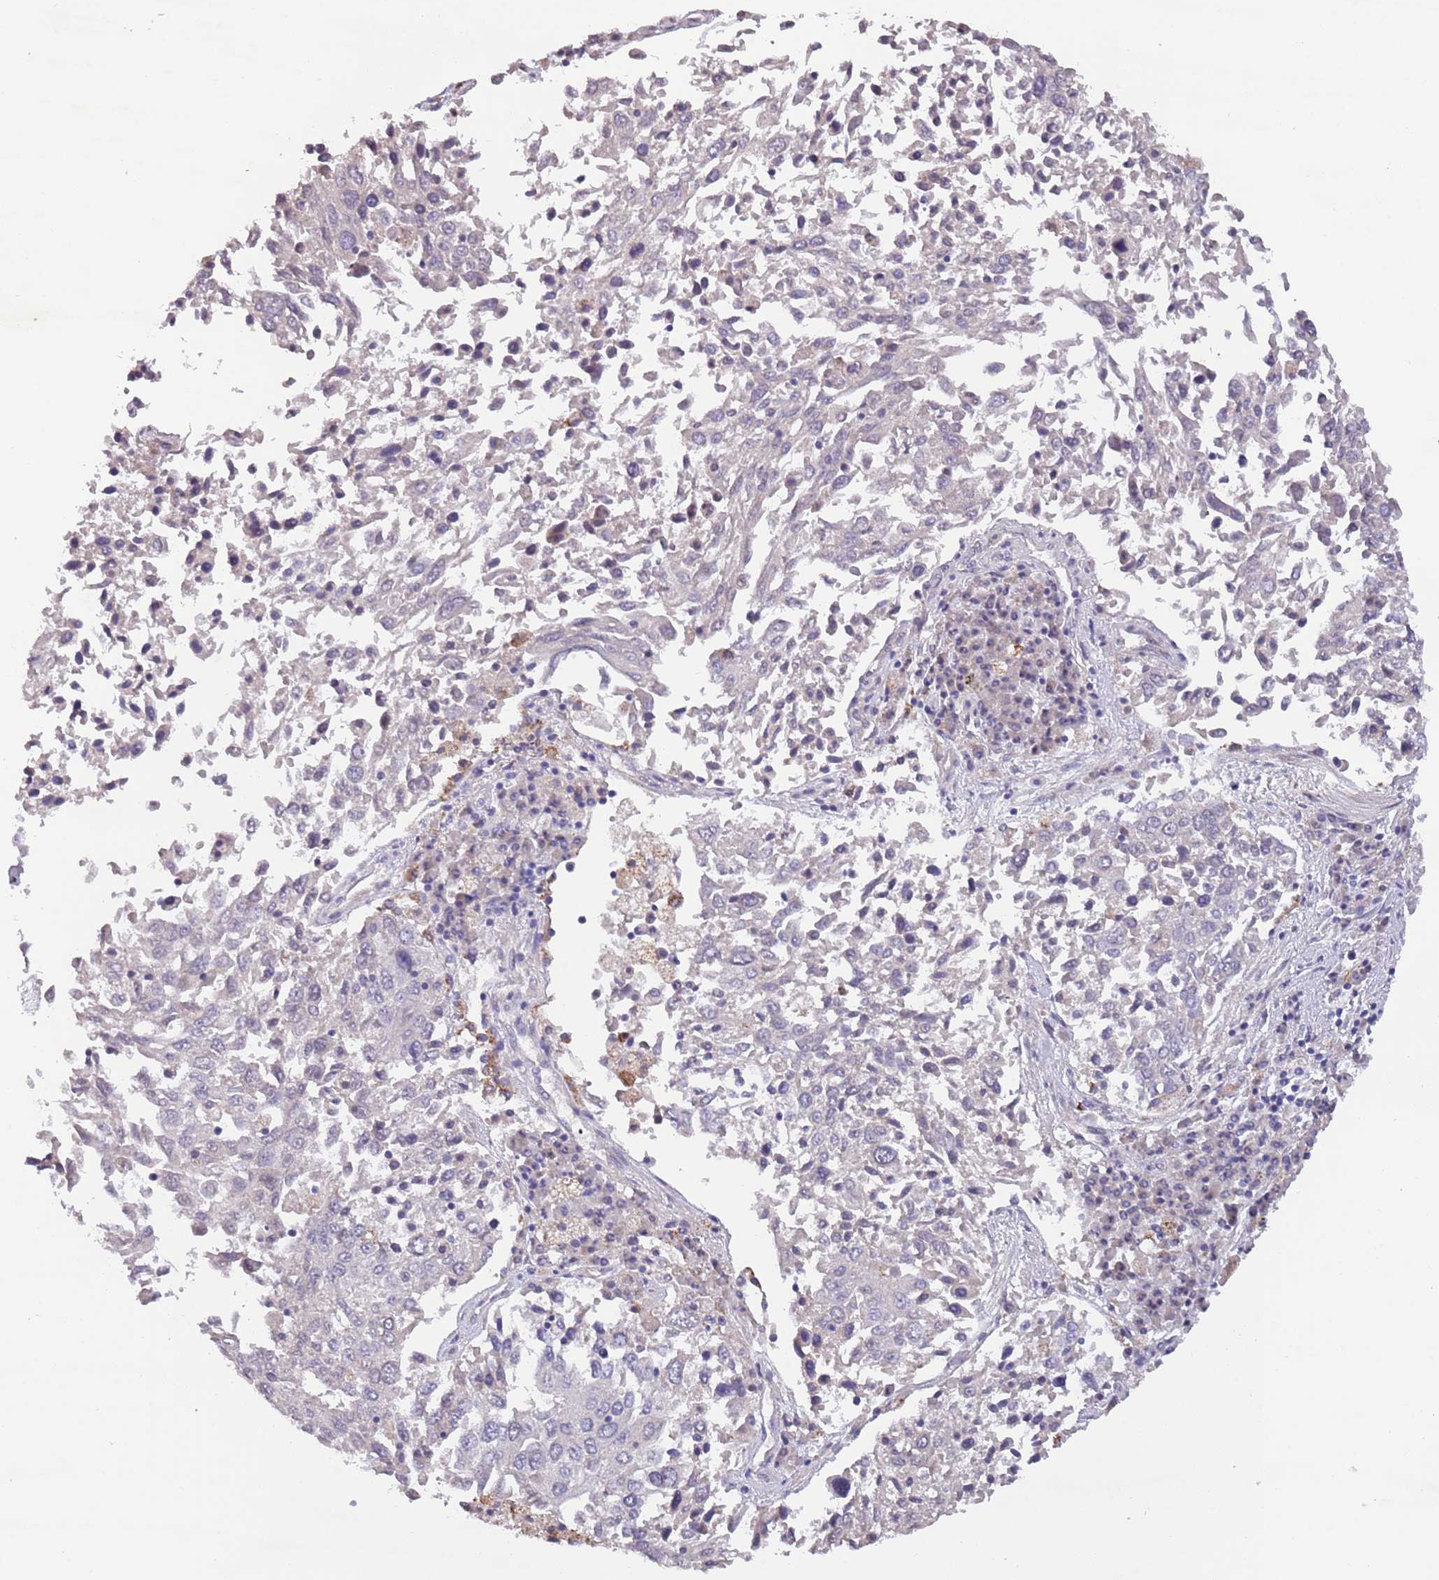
{"staining": {"intensity": "negative", "quantity": "none", "location": "none"}, "tissue": "lung cancer", "cell_type": "Tumor cells", "image_type": "cancer", "snomed": [{"axis": "morphology", "description": "Squamous cell carcinoma, NOS"}, {"axis": "topography", "description": "Lung"}], "caption": "Lung squamous cell carcinoma was stained to show a protein in brown. There is no significant positivity in tumor cells. (DAB immunohistochemistry visualized using brightfield microscopy, high magnification).", "gene": "ZNF658", "patient": {"sex": "male", "age": 65}}